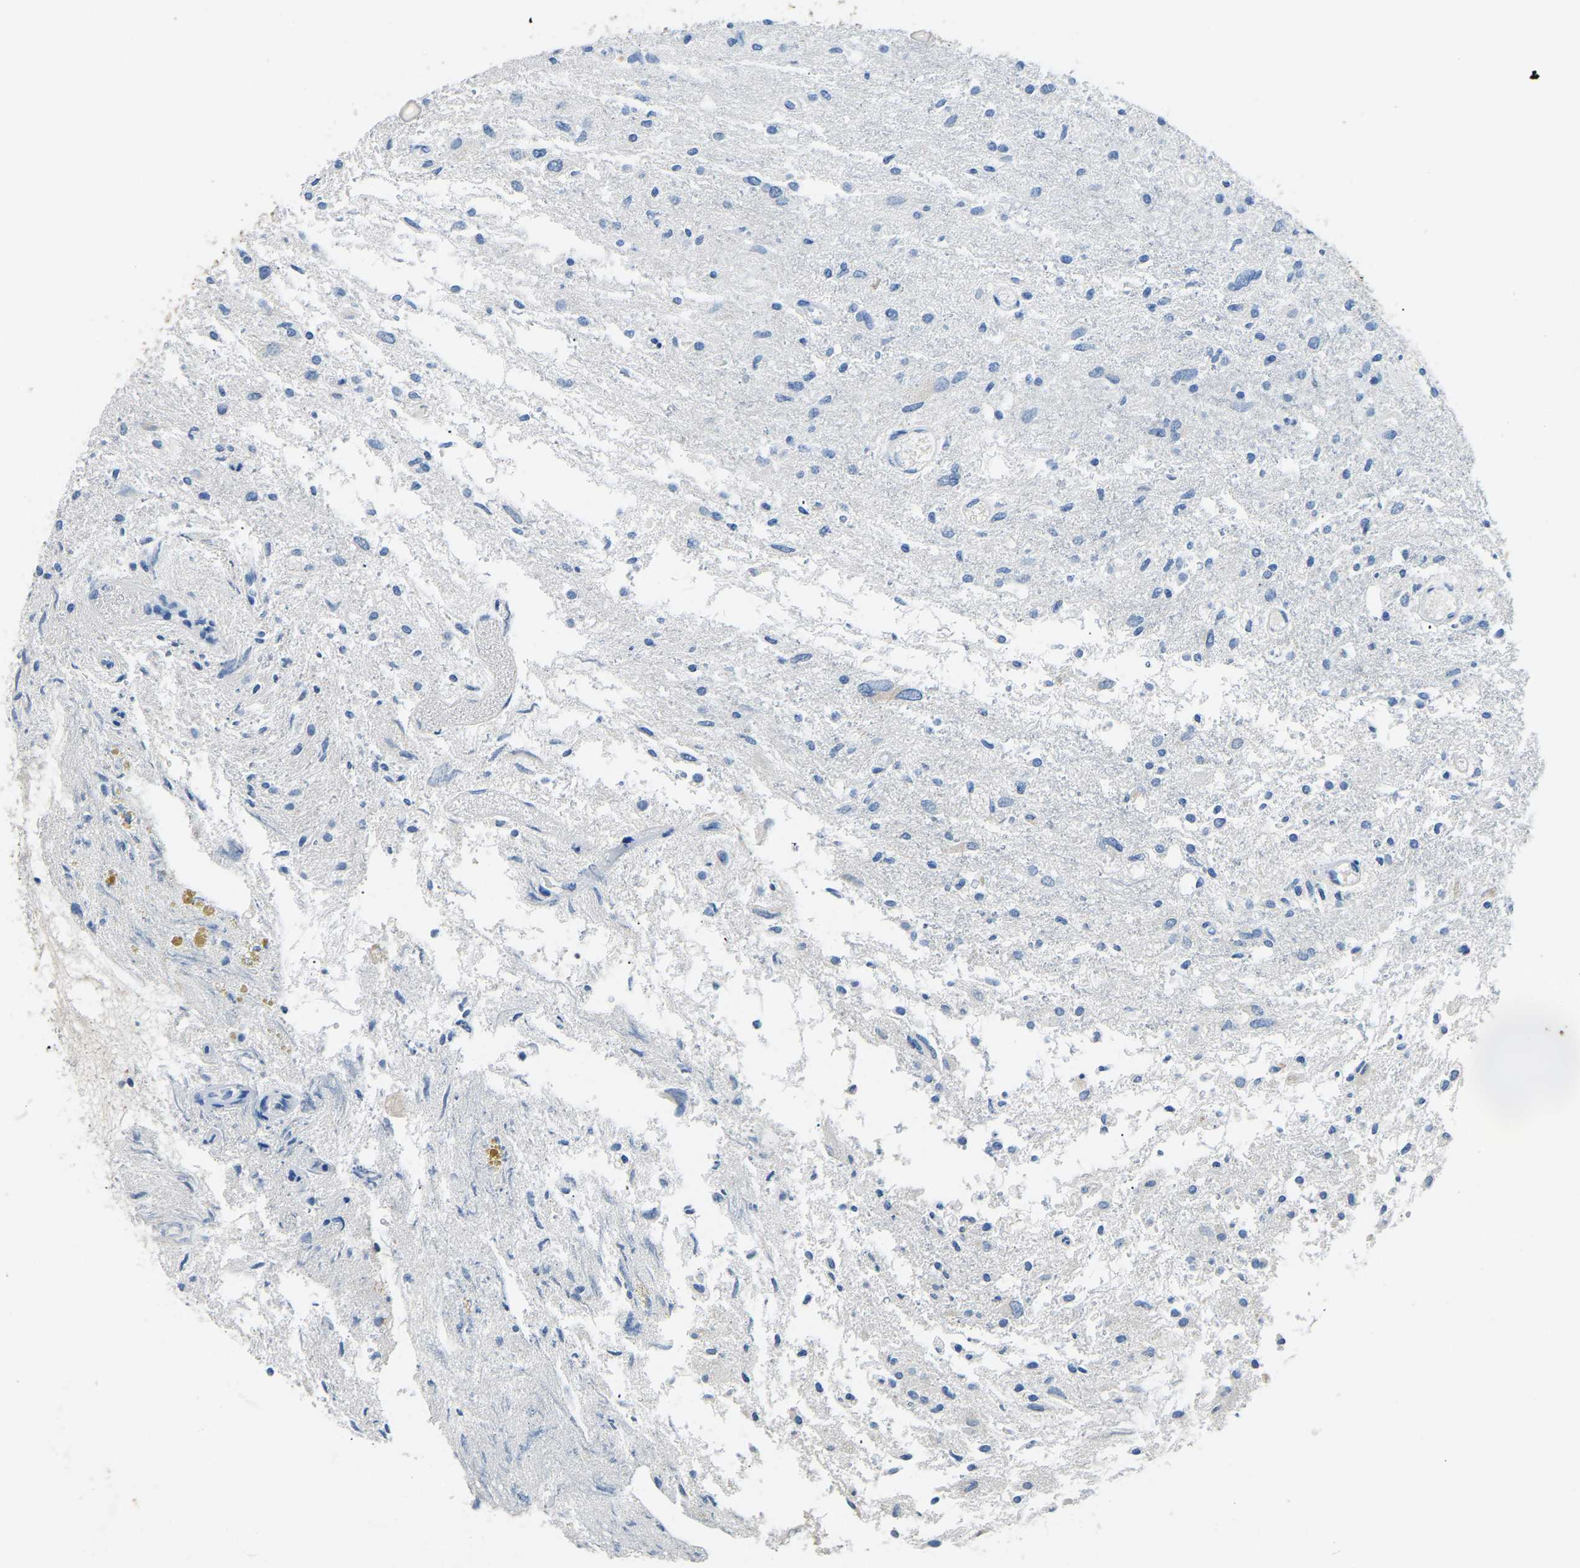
{"staining": {"intensity": "negative", "quantity": "none", "location": "none"}, "tissue": "glioma", "cell_type": "Tumor cells", "image_type": "cancer", "snomed": [{"axis": "morphology", "description": "Glioma, malignant, High grade"}, {"axis": "topography", "description": "Brain"}], "caption": "This is an immunohistochemistry (IHC) micrograph of human glioma. There is no positivity in tumor cells.", "gene": "ZNF200", "patient": {"sex": "female", "age": 59}}